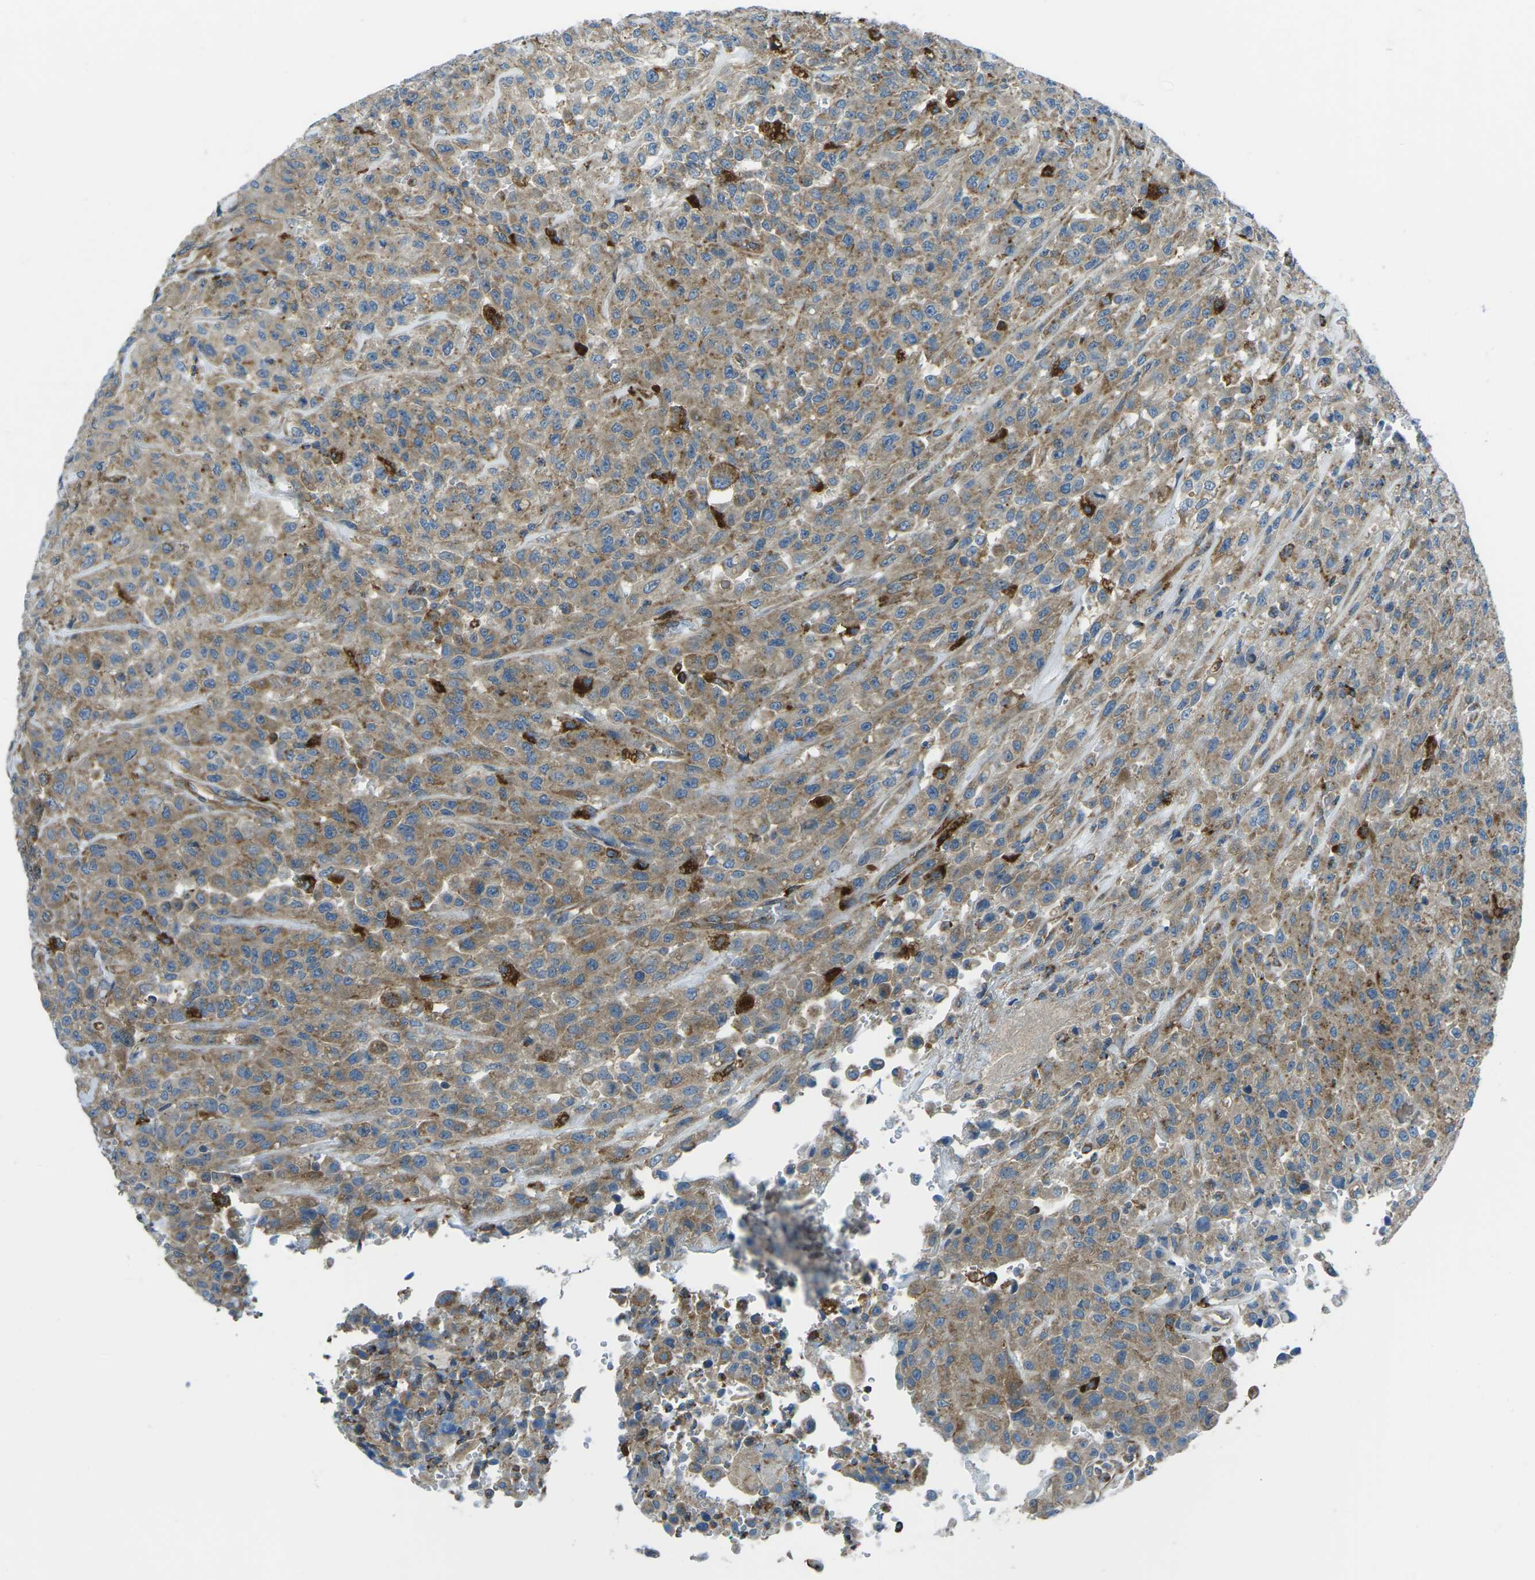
{"staining": {"intensity": "moderate", "quantity": ">75%", "location": "cytoplasmic/membranous"}, "tissue": "urothelial cancer", "cell_type": "Tumor cells", "image_type": "cancer", "snomed": [{"axis": "morphology", "description": "Urothelial carcinoma, High grade"}, {"axis": "topography", "description": "Urinary bladder"}], "caption": "About >75% of tumor cells in urothelial cancer reveal moderate cytoplasmic/membranous protein positivity as visualized by brown immunohistochemical staining.", "gene": "CDK17", "patient": {"sex": "male", "age": 46}}